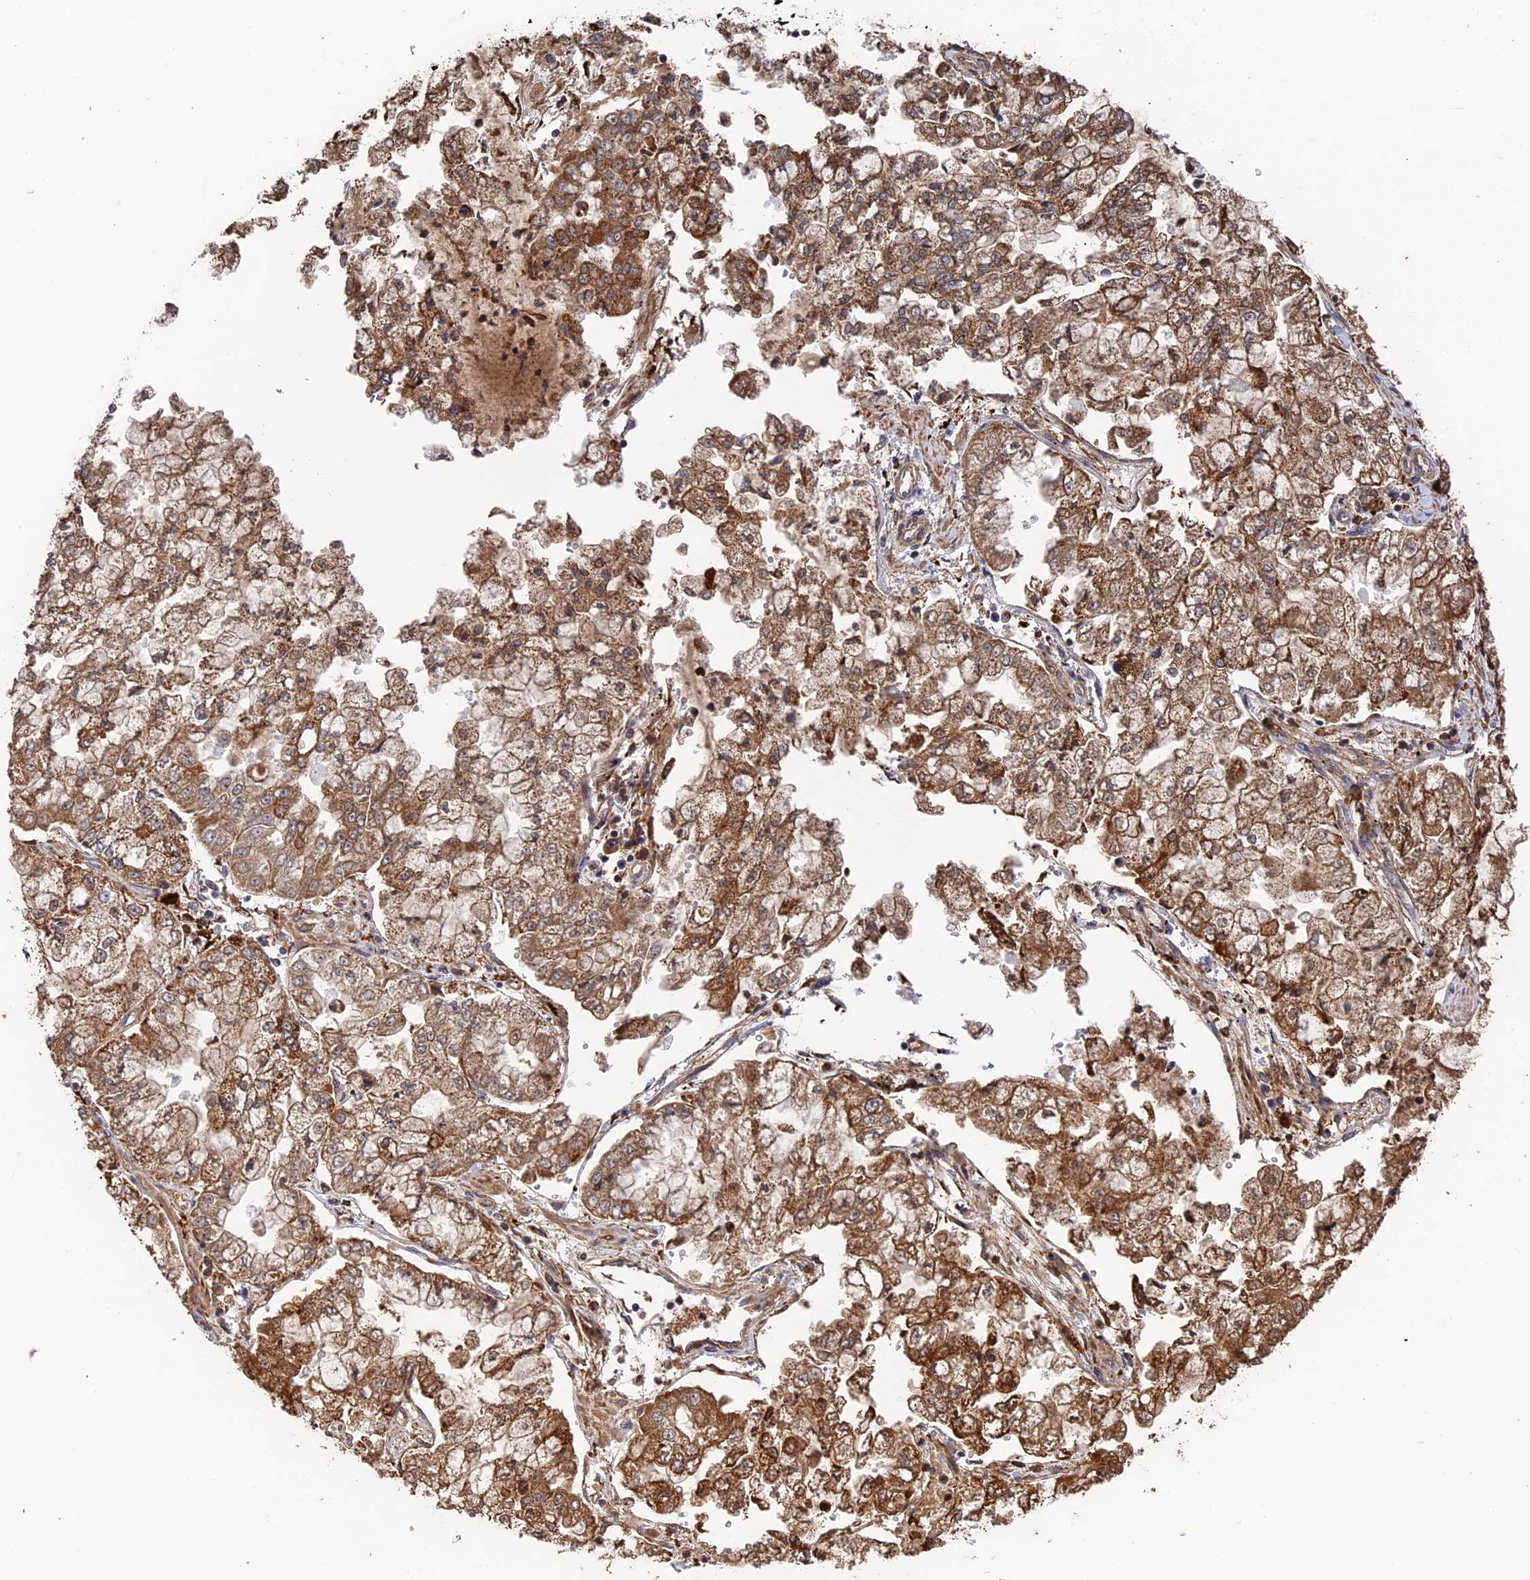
{"staining": {"intensity": "moderate", "quantity": ">75%", "location": "cytoplasmic/membranous"}, "tissue": "stomach cancer", "cell_type": "Tumor cells", "image_type": "cancer", "snomed": [{"axis": "morphology", "description": "Adenocarcinoma, NOS"}, {"axis": "topography", "description": "Stomach"}], "caption": "About >75% of tumor cells in stomach cancer (adenocarcinoma) display moderate cytoplasmic/membranous protein expression as visualized by brown immunohistochemical staining.", "gene": "SEC24D", "patient": {"sex": "male", "age": 76}}